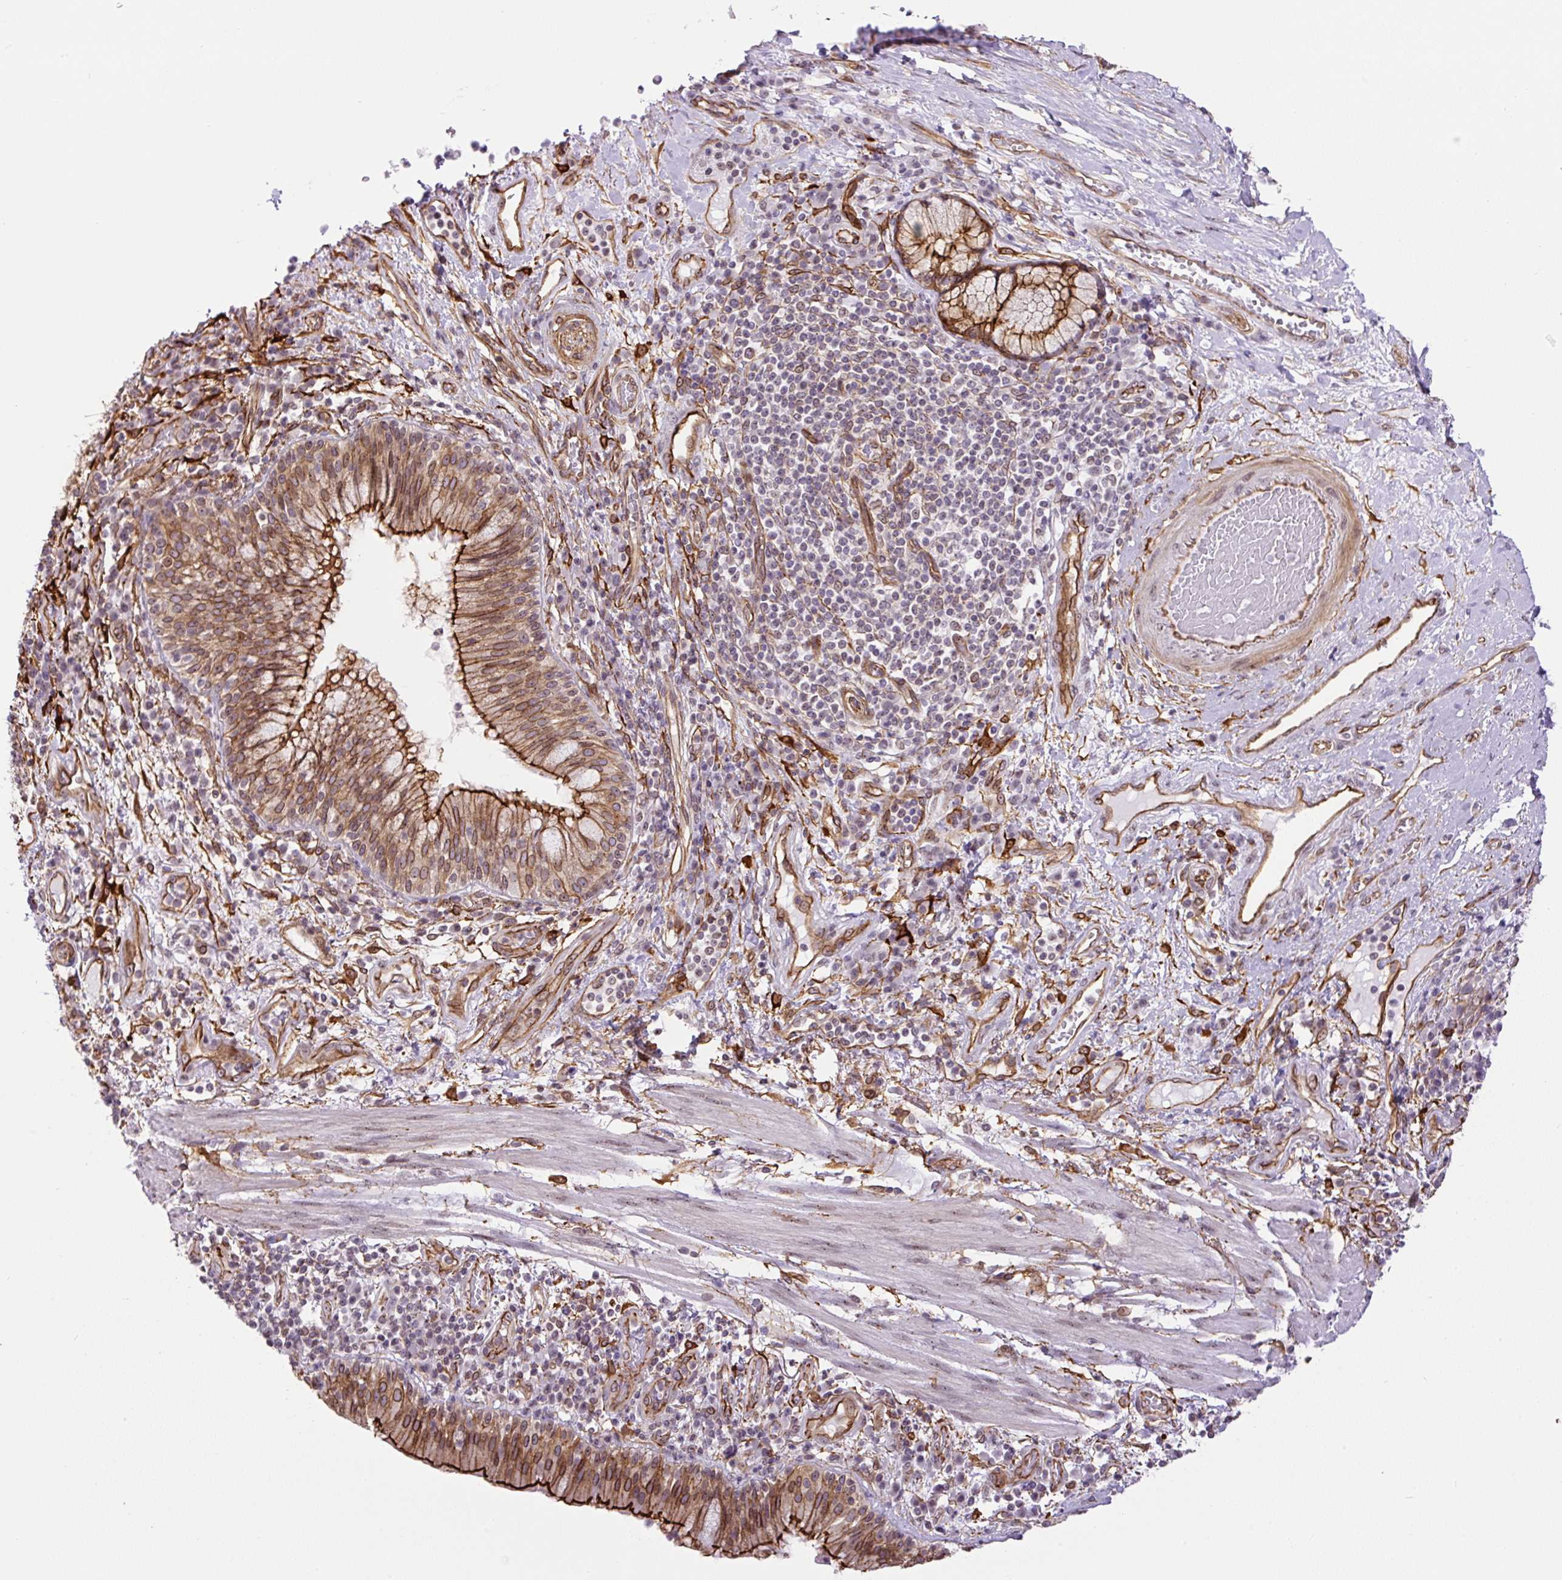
{"staining": {"intensity": "moderate", "quantity": ">75%", "location": "cytoplasmic/membranous"}, "tissue": "bronchus", "cell_type": "Respiratory epithelial cells", "image_type": "normal", "snomed": [{"axis": "morphology", "description": "Normal tissue, NOS"}, {"axis": "topography", "description": "Cartilage tissue"}, {"axis": "topography", "description": "Bronchus"}], "caption": "Immunohistochemistry micrograph of normal human bronchus stained for a protein (brown), which exhibits medium levels of moderate cytoplasmic/membranous expression in about >75% of respiratory epithelial cells.", "gene": "MYO5C", "patient": {"sex": "male", "age": 56}}